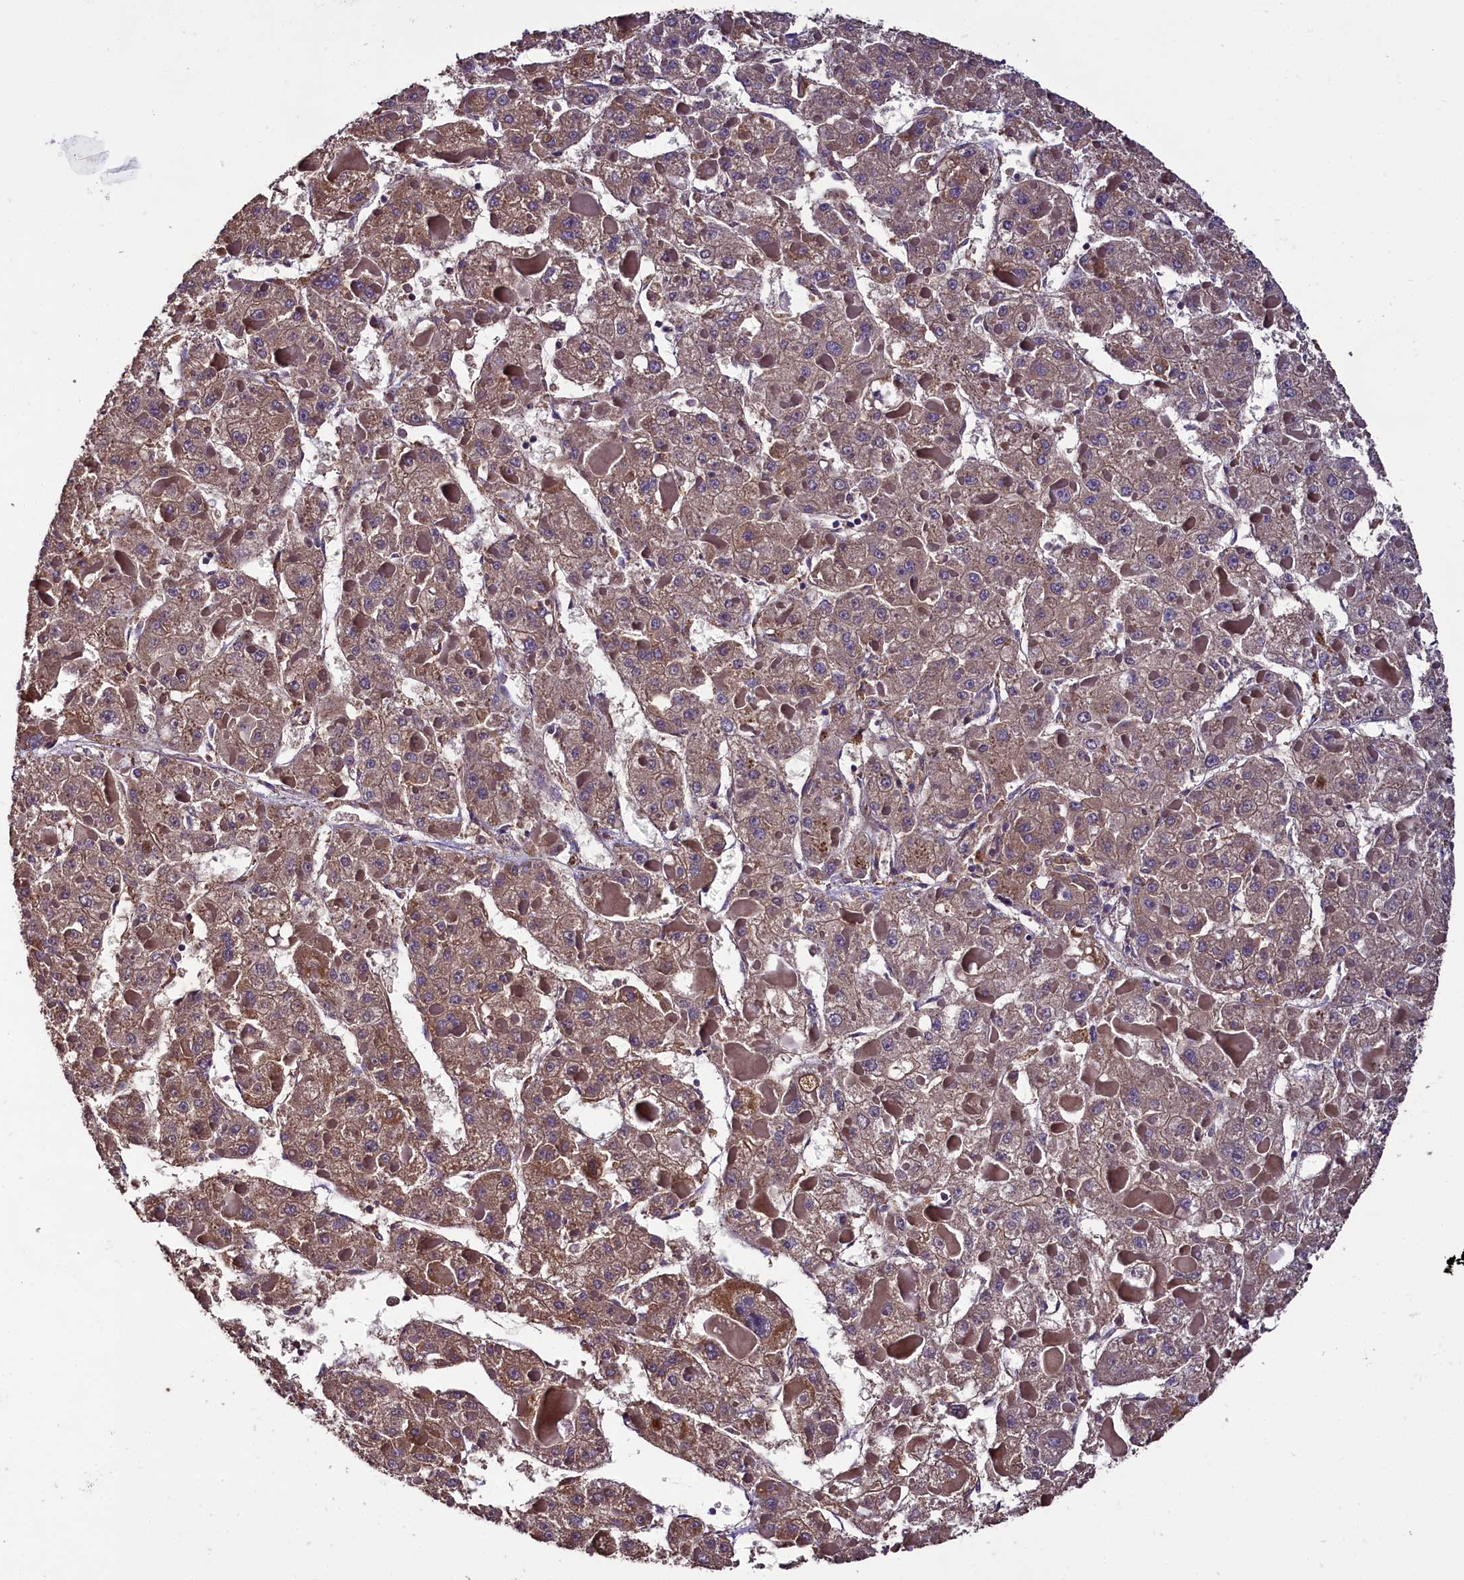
{"staining": {"intensity": "moderate", "quantity": ">75%", "location": "cytoplasmic/membranous"}, "tissue": "liver cancer", "cell_type": "Tumor cells", "image_type": "cancer", "snomed": [{"axis": "morphology", "description": "Carcinoma, Hepatocellular, NOS"}, {"axis": "topography", "description": "Liver"}], "caption": "Immunohistochemistry (IHC) image of human liver cancer stained for a protein (brown), which shows medium levels of moderate cytoplasmic/membranous expression in about >75% of tumor cells.", "gene": "ENKD1", "patient": {"sex": "female", "age": 73}}